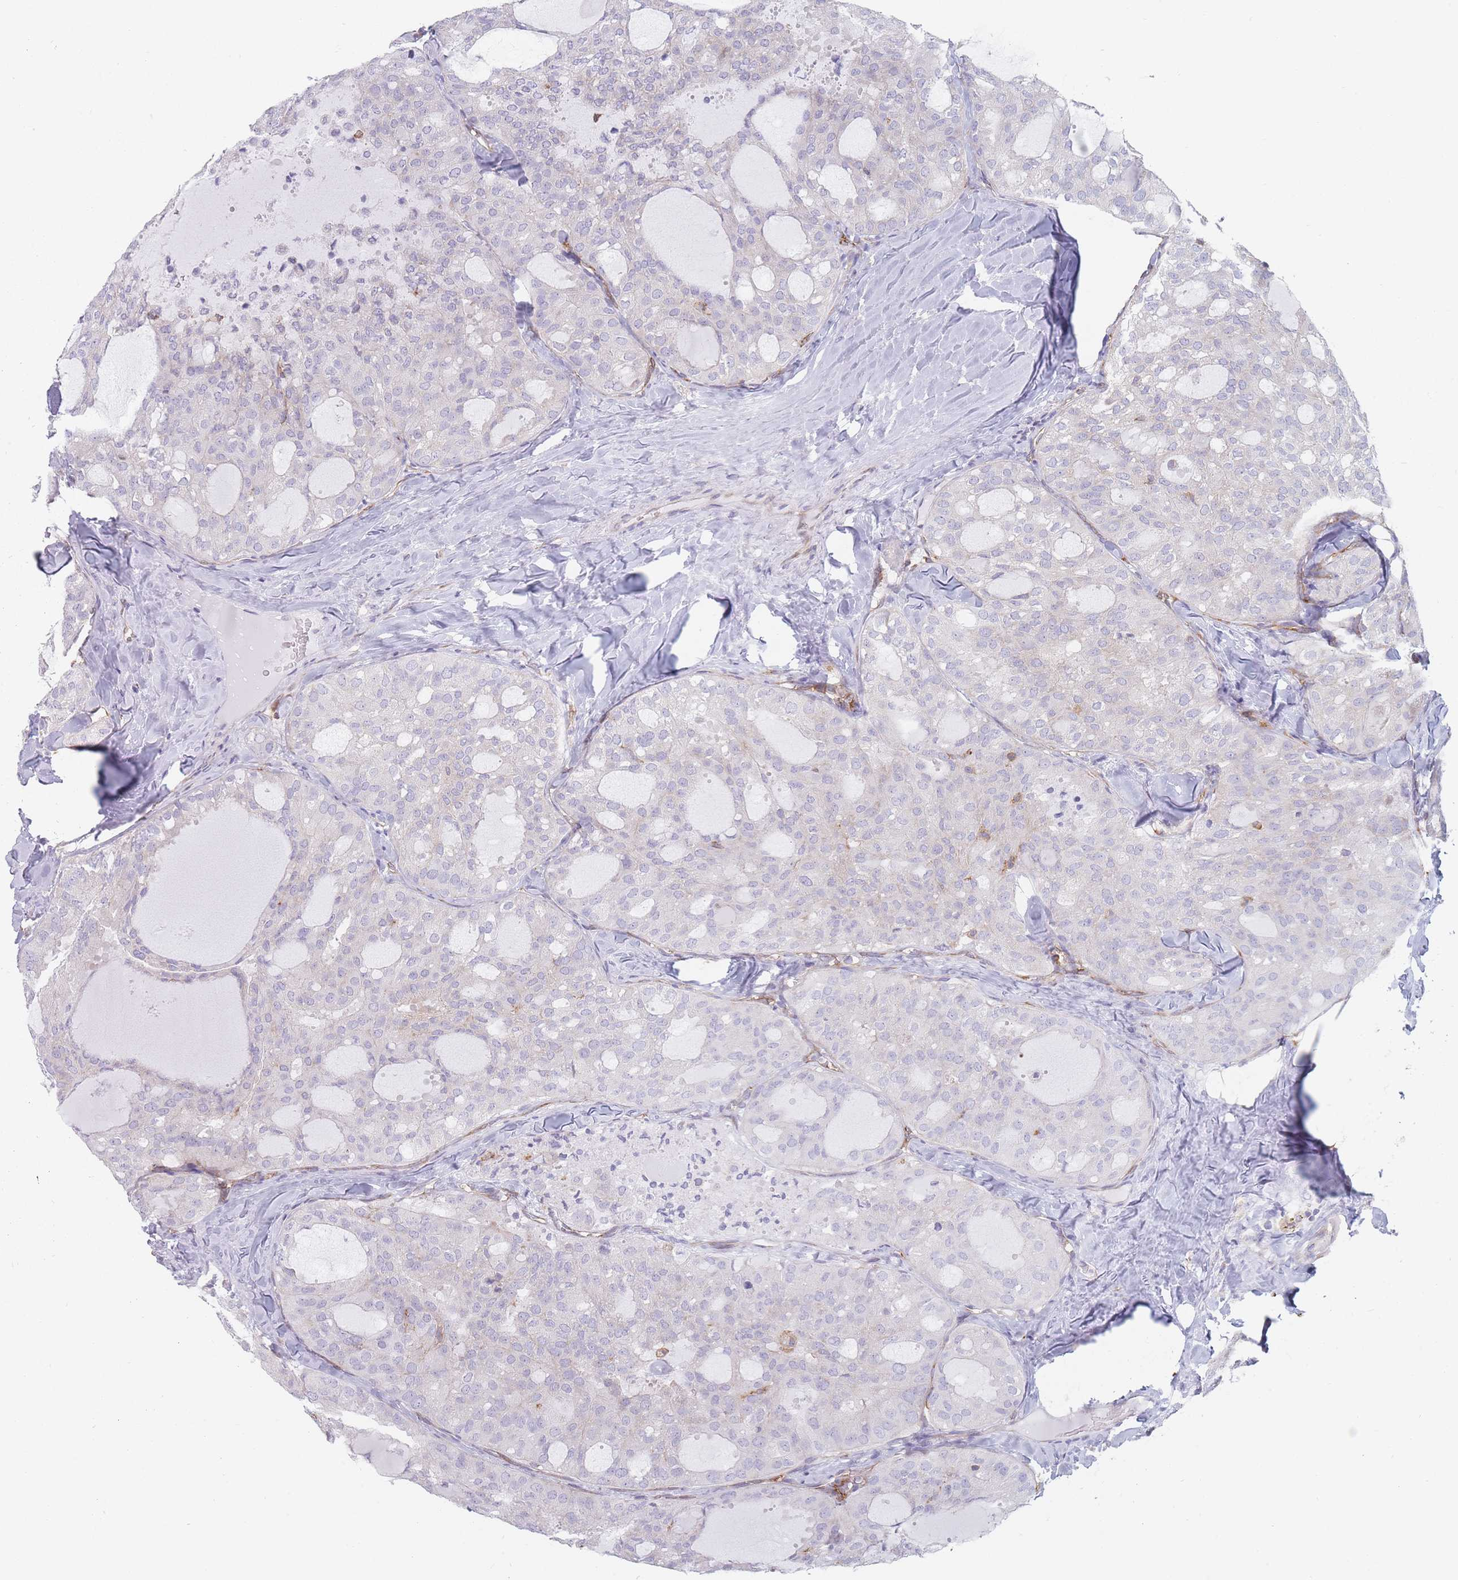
{"staining": {"intensity": "negative", "quantity": "none", "location": "none"}, "tissue": "thyroid cancer", "cell_type": "Tumor cells", "image_type": "cancer", "snomed": [{"axis": "morphology", "description": "Follicular adenoma carcinoma, NOS"}, {"axis": "topography", "description": "Thyroid gland"}], "caption": "Human thyroid cancer stained for a protein using IHC reveals no staining in tumor cells.", "gene": "MAP1S", "patient": {"sex": "male", "age": 75}}